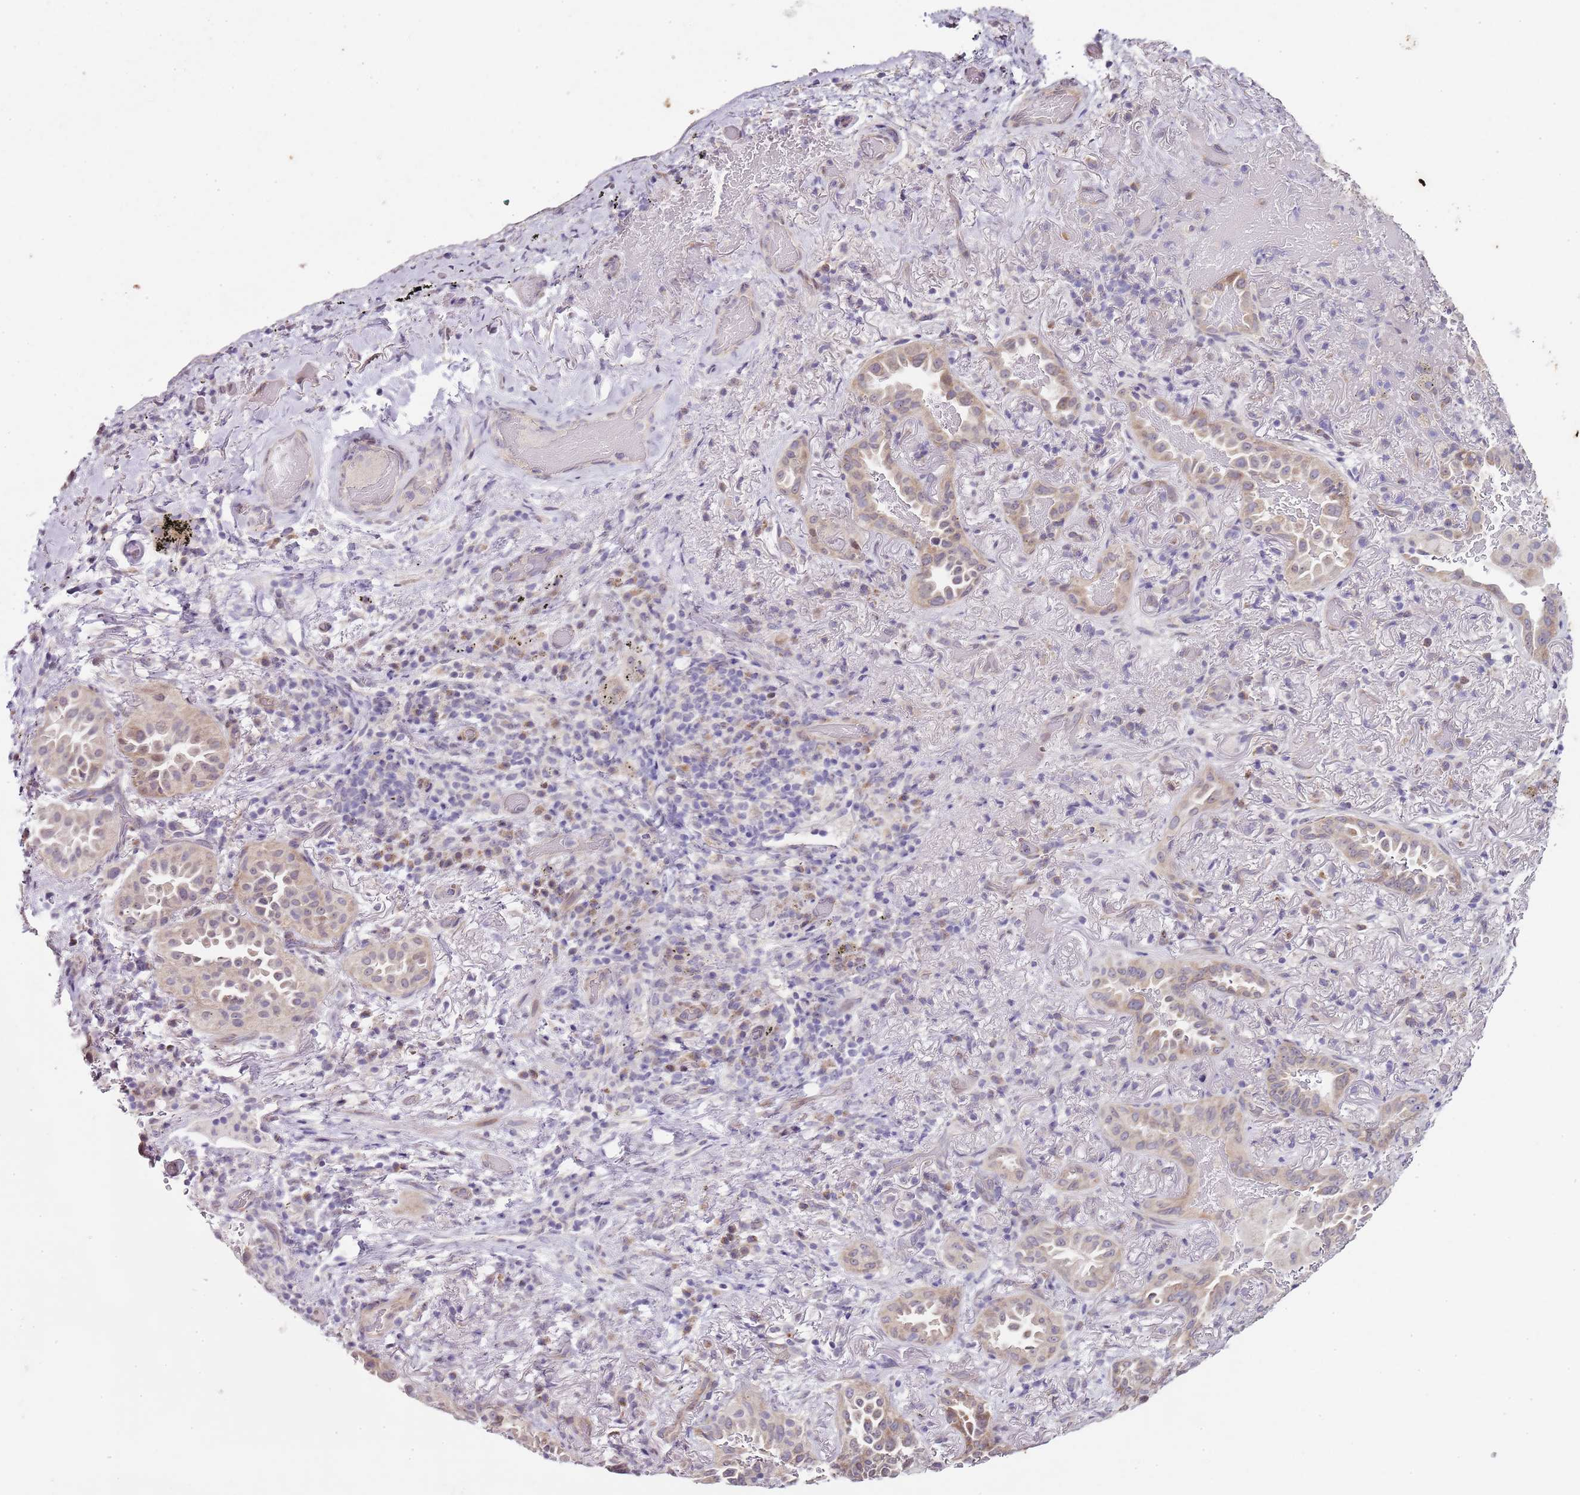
{"staining": {"intensity": "weak", "quantity": "25%-75%", "location": "cytoplasmic/membranous"}, "tissue": "lung cancer", "cell_type": "Tumor cells", "image_type": "cancer", "snomed": [{"axis": "morphology", "description": "Adenocarcinoma, NOS"}, {"axis": "topography", "description": "Lung"}], "caption": "Brown immunohistochemical staining in human lung adenocarcinoma displays weak cytoplasmic/membranous positivity in approximately 25%-75% of tumor cells. (brown staining indicates protein expression, while blue staining denotes nuclei).", "gene": "TBC1D9", "patient": {"sex": "female", "age": 69}}